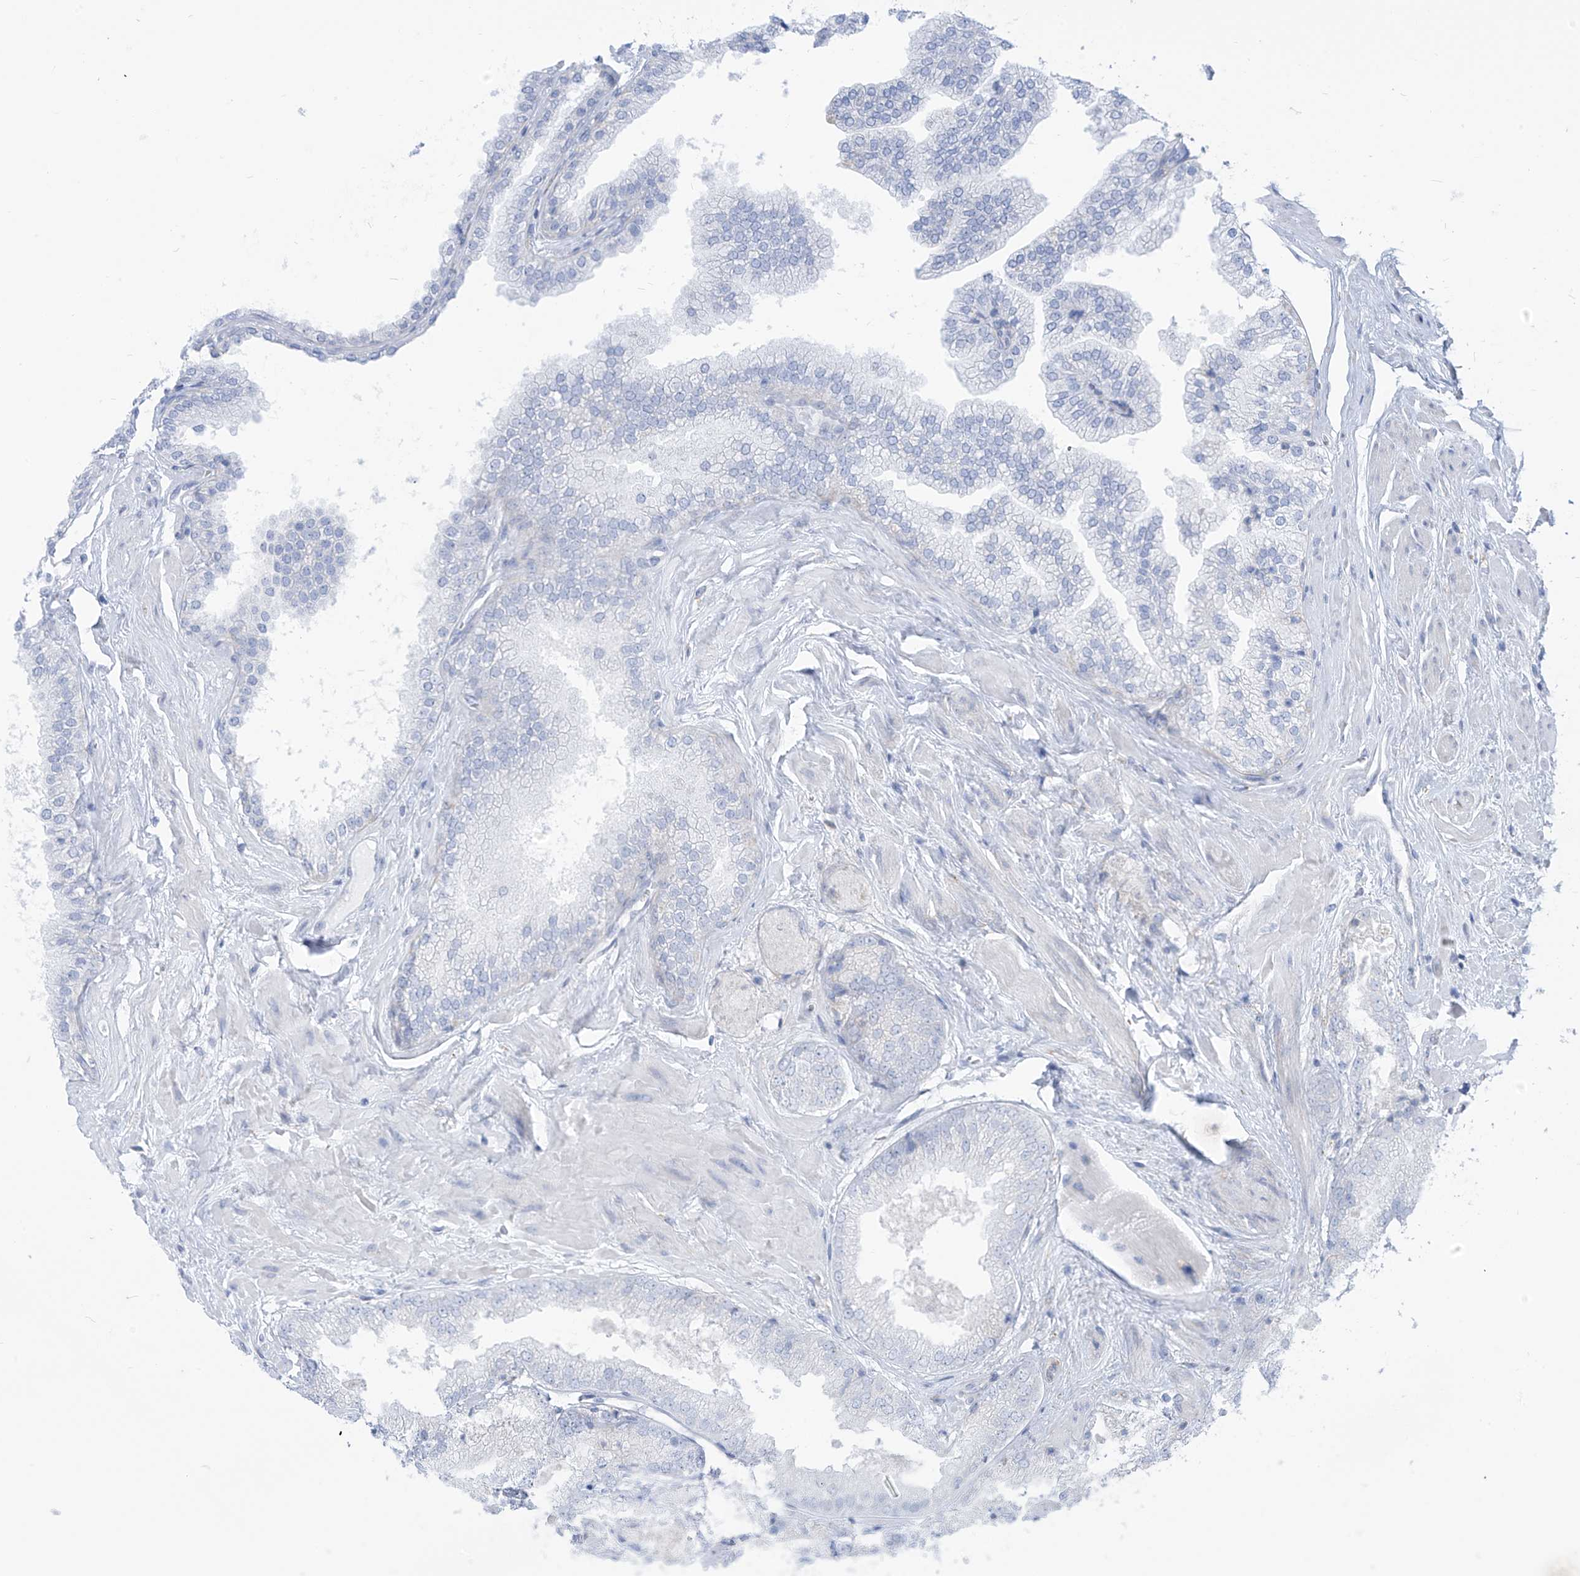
{"staining": {"intensity": "negative", "quantity": "none", "location": "none"}, "tissue": "prostate cancer", "cell_type": "Tumor cells", "image_type": "cancer", "snomed": [{"axis": "morphology", "description": "Adenocarcinoma, High grade"}, {"axis": "topography", "description": "Prostate"}], "caption": "The photomicrograph reveals no significant positivity in tumor cells of prostate cancer (adenocarcinoma (high-grade)).", "gene": "RCN2", "patient": {"sex": "male", "age": 58}}